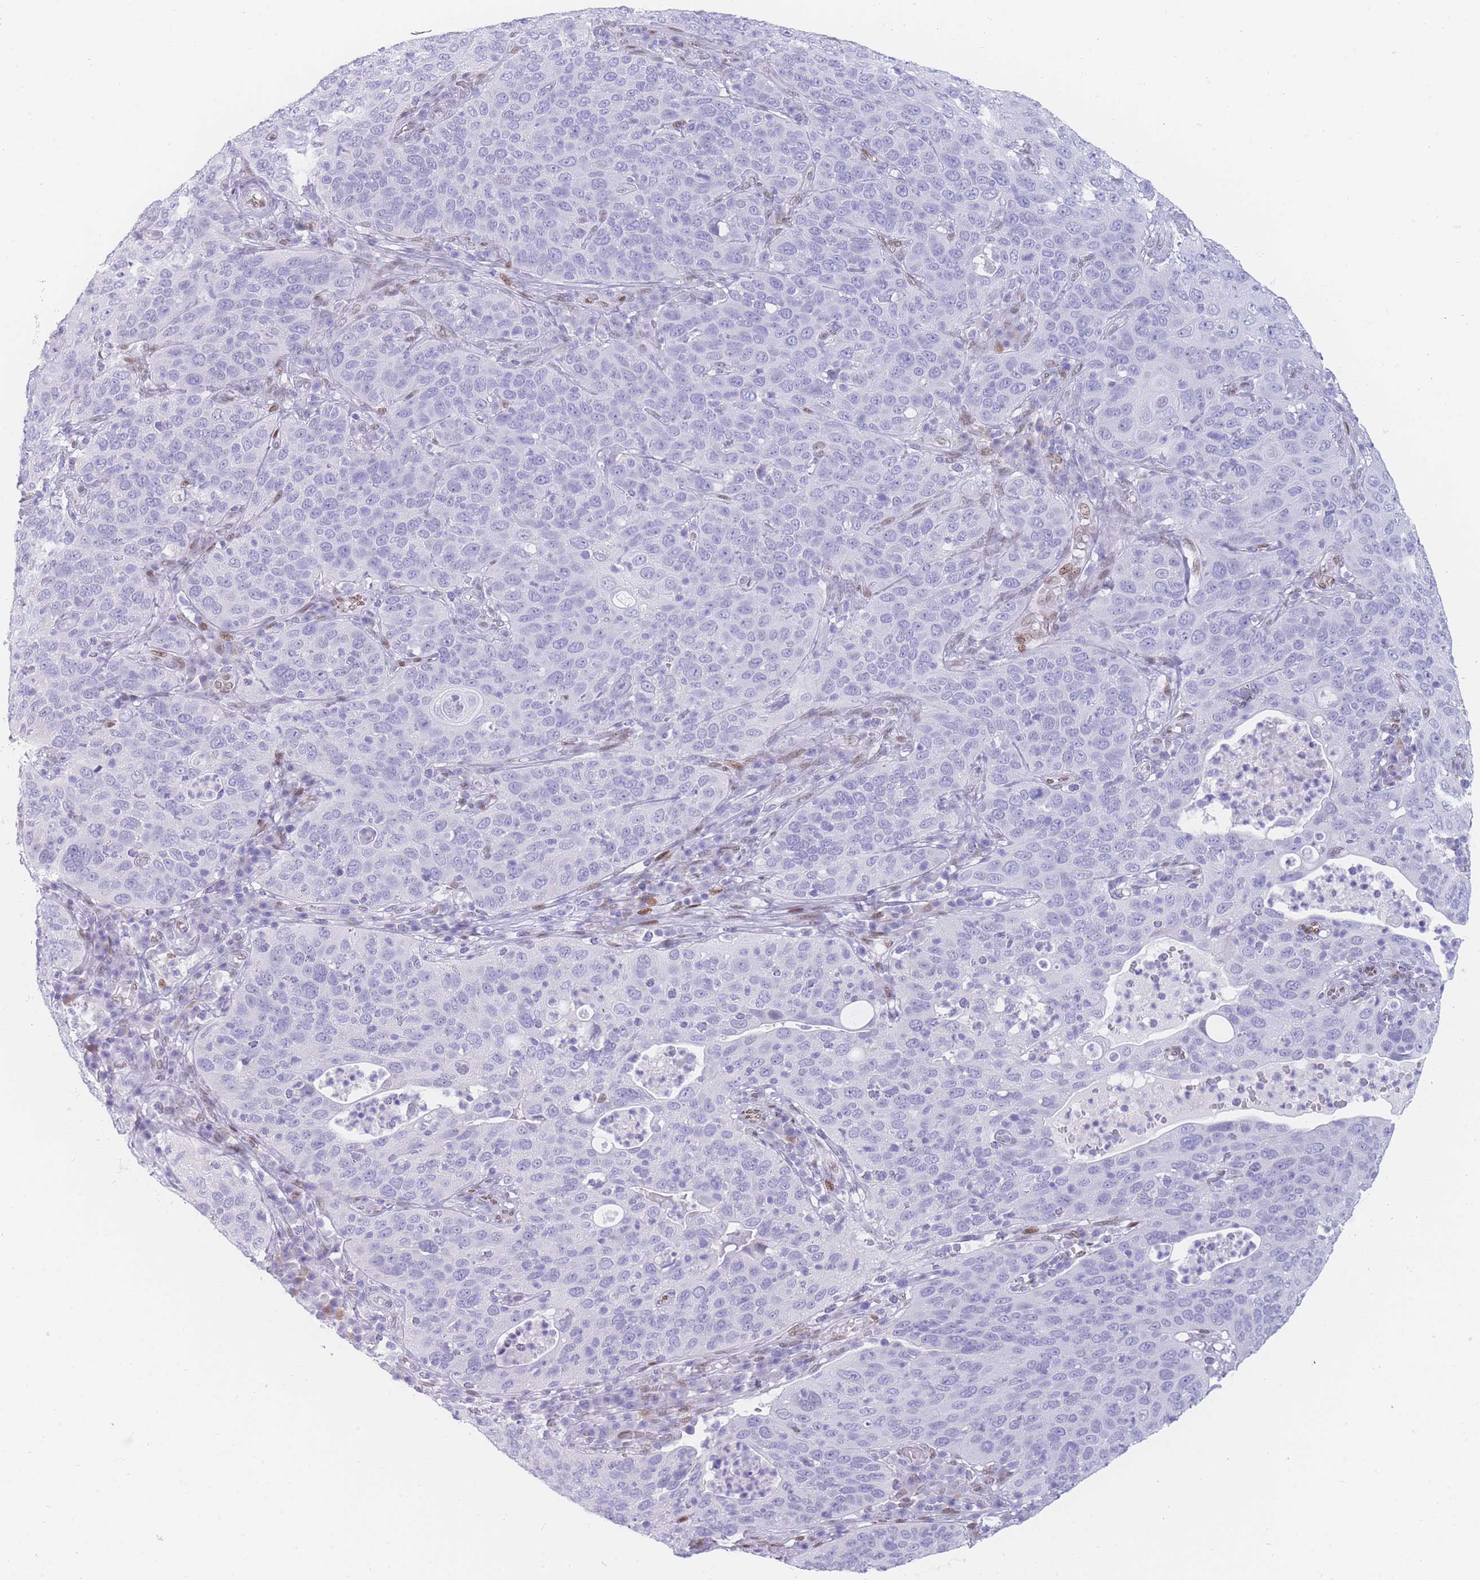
{"staining": {"intensity": "negative", "quantity": "none", "location": "none"}, "tissue": "cervical cancer", "cell_type": "Tumor cells", "image_type": "cancer", "snomed": [{"axis": "morphology", "description": "Squamous cell carcinoma, NOS"}, {"axis": "topography", "description": "Cervix"}], "caption": "Cervical cancer (squamous cell carcinoma) was stained to show a protein in brown. There is no significant staining in tumor cells. The staining was performed using DAB to visualize the protein expression in brown, while the nuclei were stained in blue with hematoxylin (Magnification: 20x).", "gene": "PSMB5", "patient": {"sex": "female", "age": 36}}